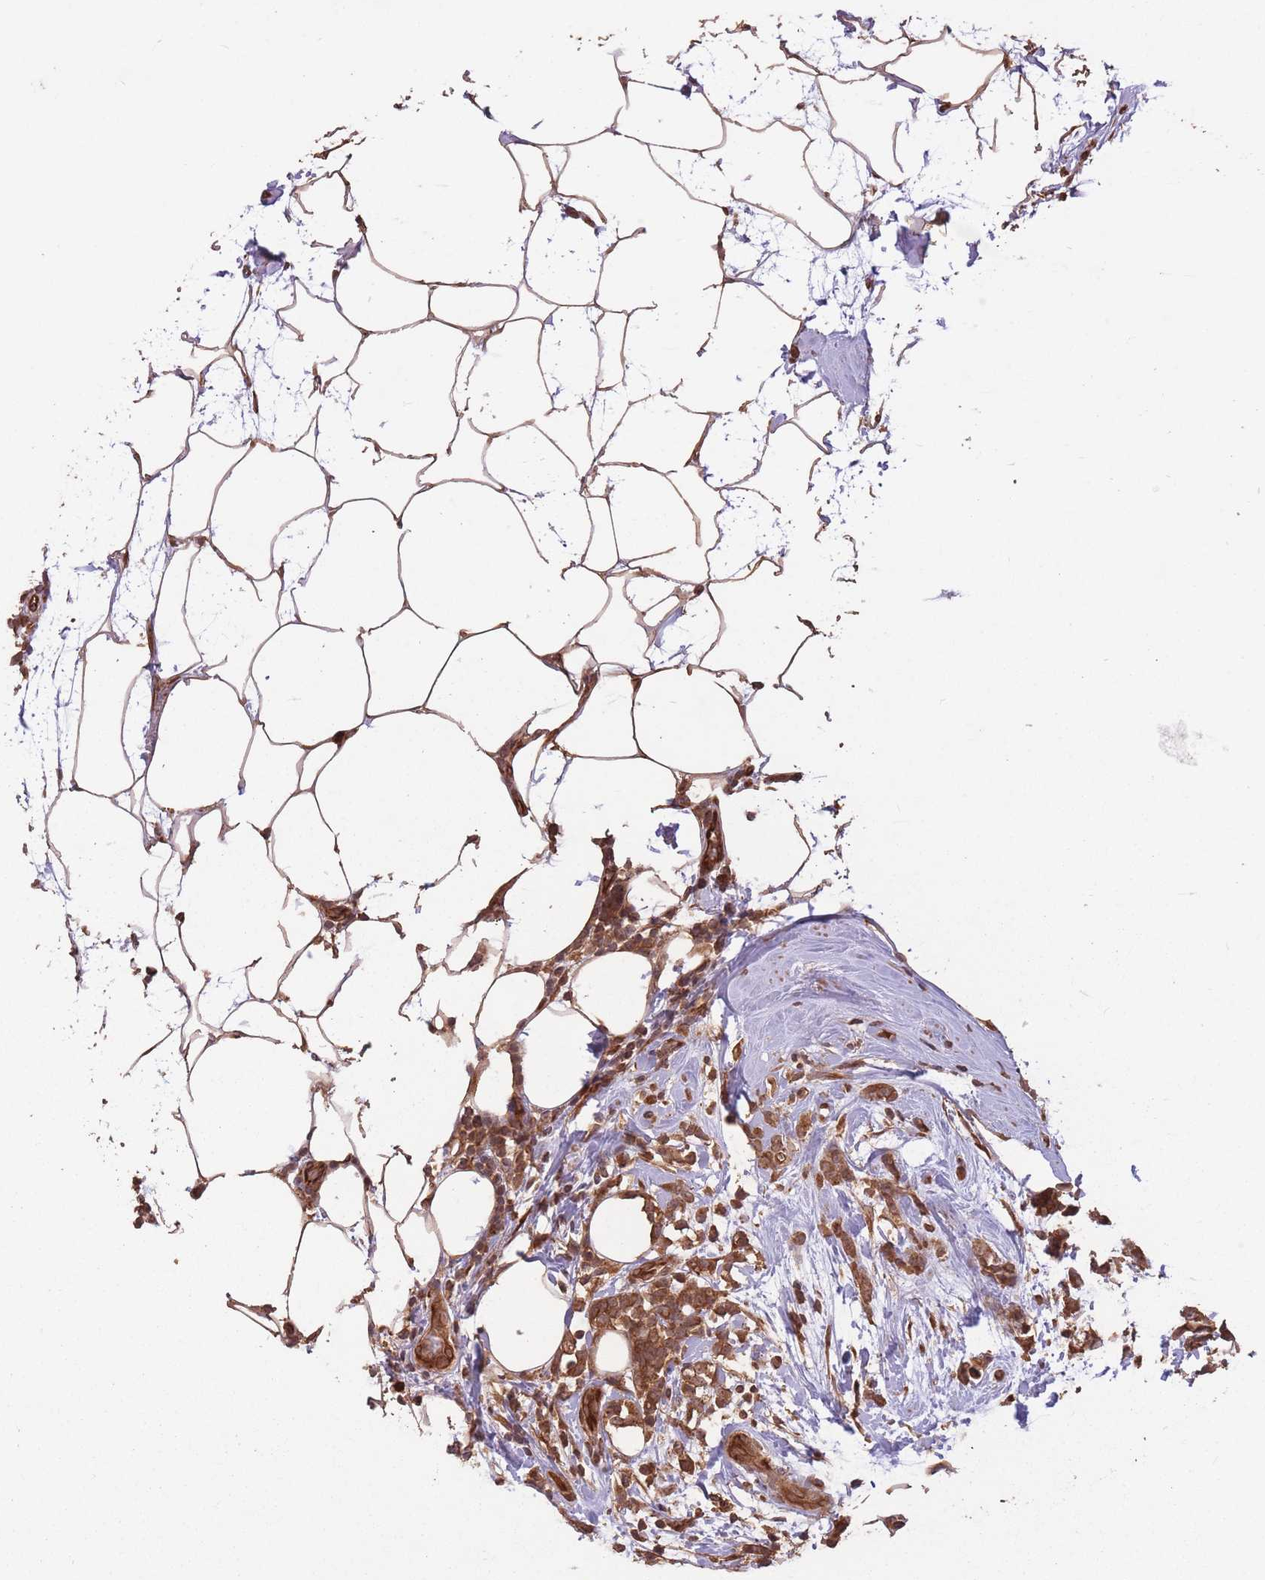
{"staining": {"intensity": "strong", "quantity": ">75%", "location": "cytoplasmic/membranous"}, "tissue": "breast cancer", "cell_type": "Tumor cells", "image_type": "cancer", "snomed": [{"axis": "morphology", "description": "Lobular carcinoma"}, {"axis": "topography", "description": "Breast"}], "caption": "Protein expression analysis of breast cancer exhibits strong cytoplasmic/membranous positivity in approximately >75% of tumor cells. (DAB (3,3'-diaminobenzidine) IHC with brightfield microscopy, high magnification).", "gene": "ERBB3", "patient": {"sex": "female", "age": 58}}